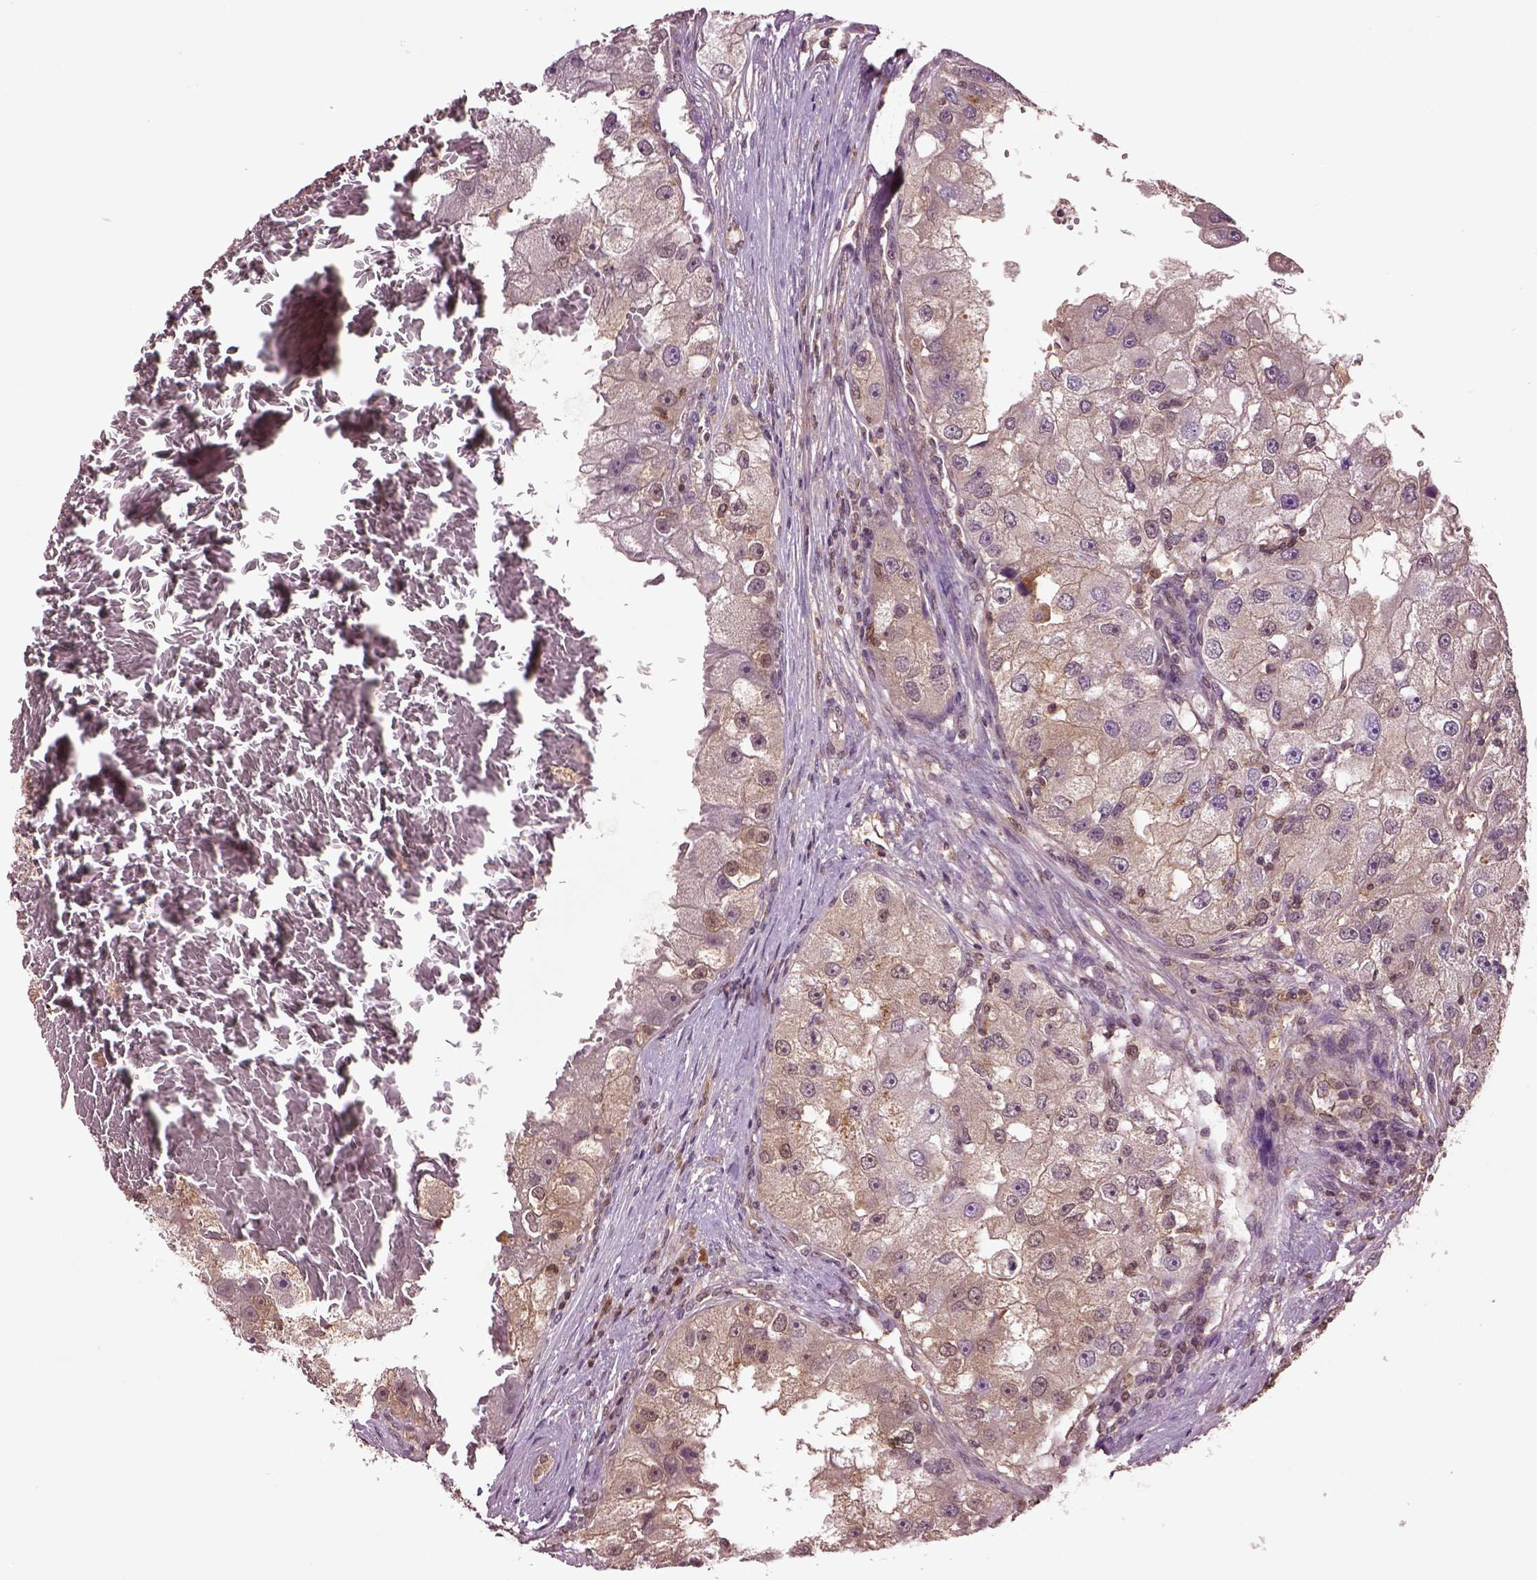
{"staining": {"intensity": "weak", "quantity": ">75%", "location": "cytoplasmic/membranous"}, "tissue": "renal cancer", "cell_type": "Tumor cells", "image_type": "cancer", "snomed": [{"axis": "morphology", "description": "Adenocarcinoma, NOS"}, {"axis": "topography", "description": "Kidney"}], "caption": "High-magnification brightfield microscopy of renal cancer (adenocarcinoma) stained with DAB (3,3'-diaminobenzidine) (brown) and counterstained with hematoxylin (blue). tumor cells exhibit weak cytoplasmic/membranous positivity is seen in approximately>75% of cells.", "gene": "MDP1", "patient": {"sex": "male", "age": 63}}